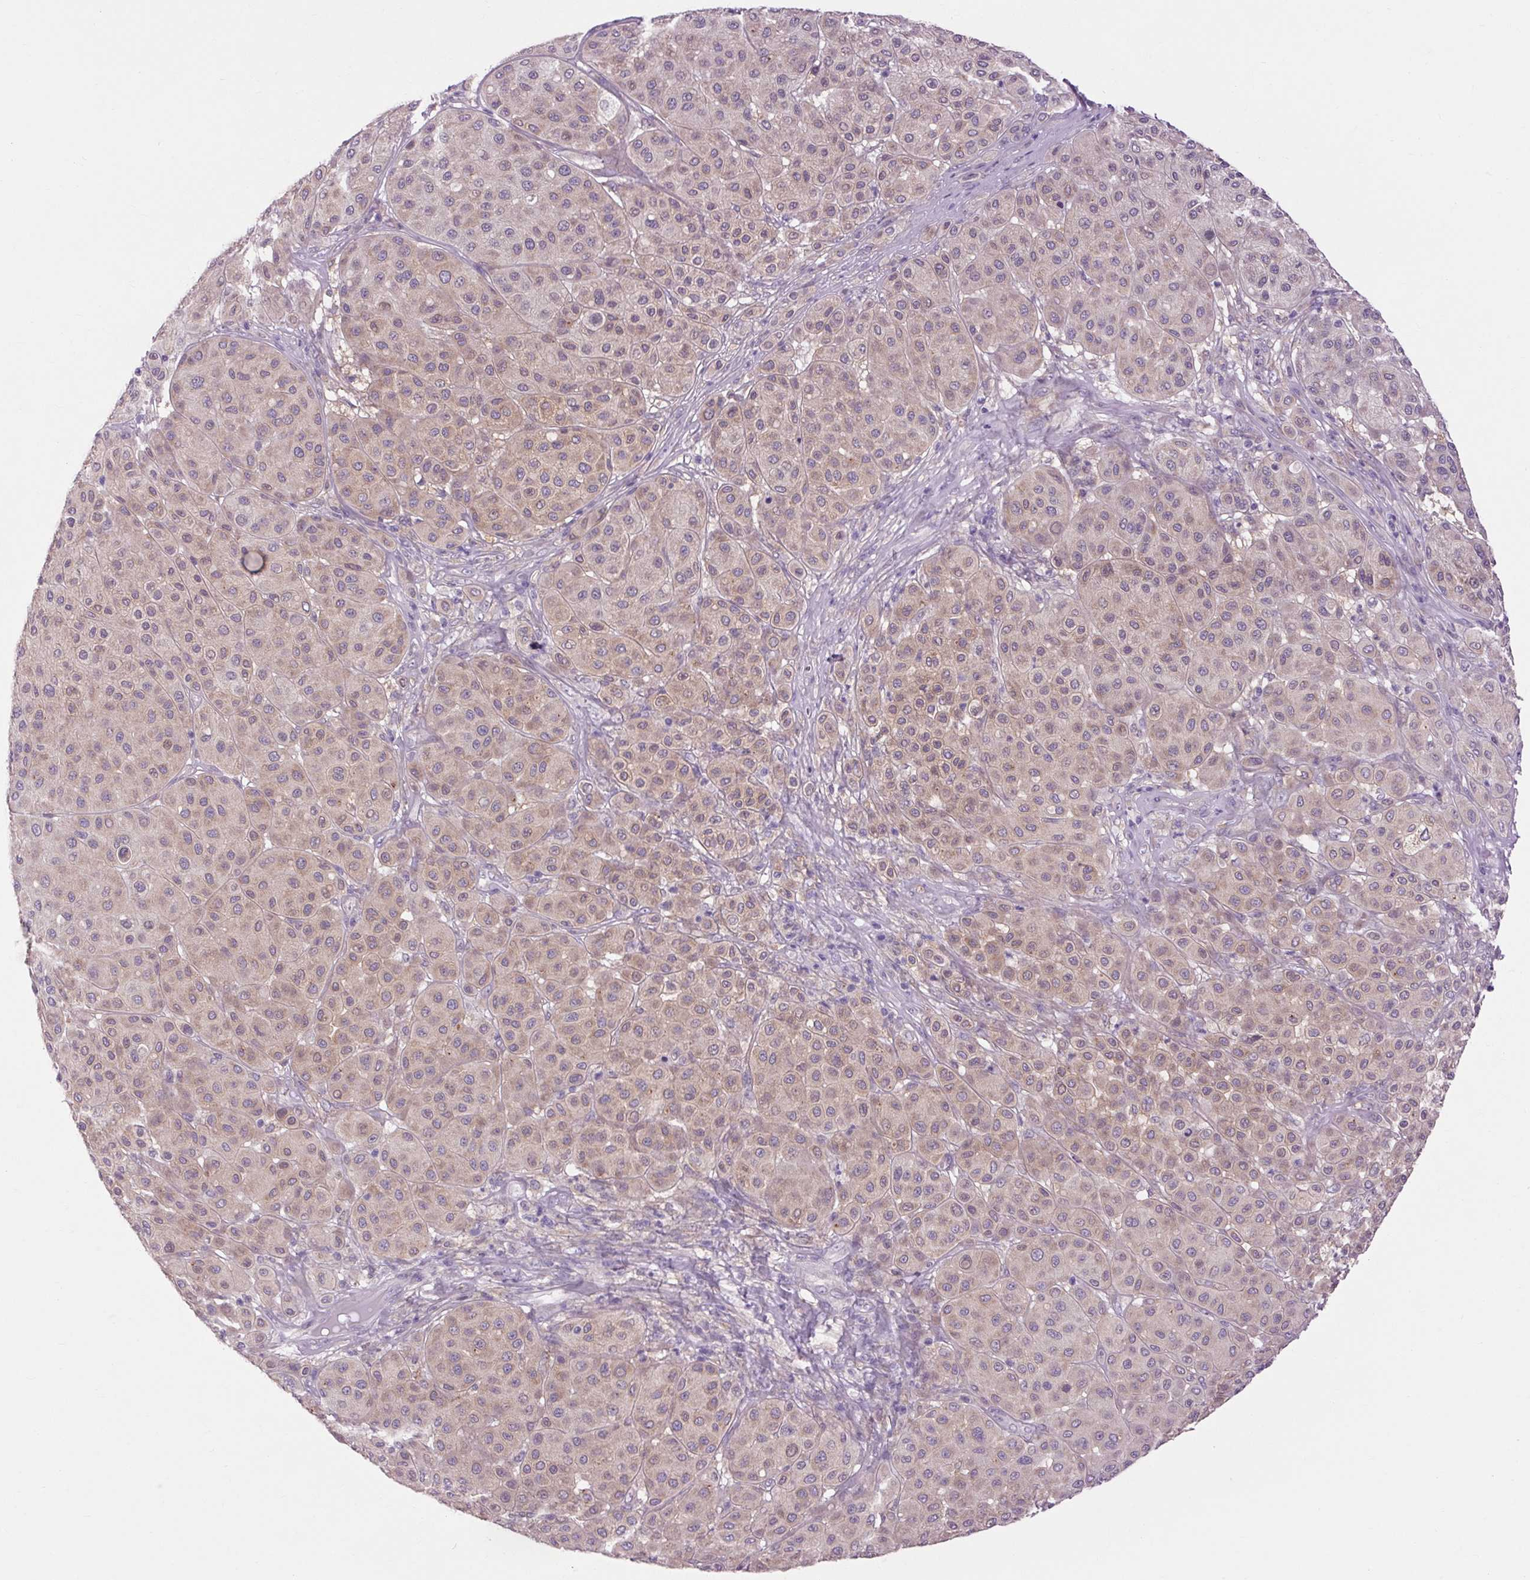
{"staining": {"intensity": "weak", "quantity": ">75%", "location": "cytoplasmic/membranous"}, "tissue": "melanoma", "cell_type": "Tumor cells", "image_type": "cancer", "snomed": [{"axis": "morphology", "description": "Malignant melanoma, Metastatic site"}, {"axis": "topography", "description": "Smooth muscle"}], "caption": "This histopathology image demonstrates IHC staining of human malignant melanoma (metastatic site), with low weak cytoplasmic/membranous staining in approximately >75% of tumor cells.", "gene": "SOWAHC", "patient": {"sex": "male", "age": 41}}